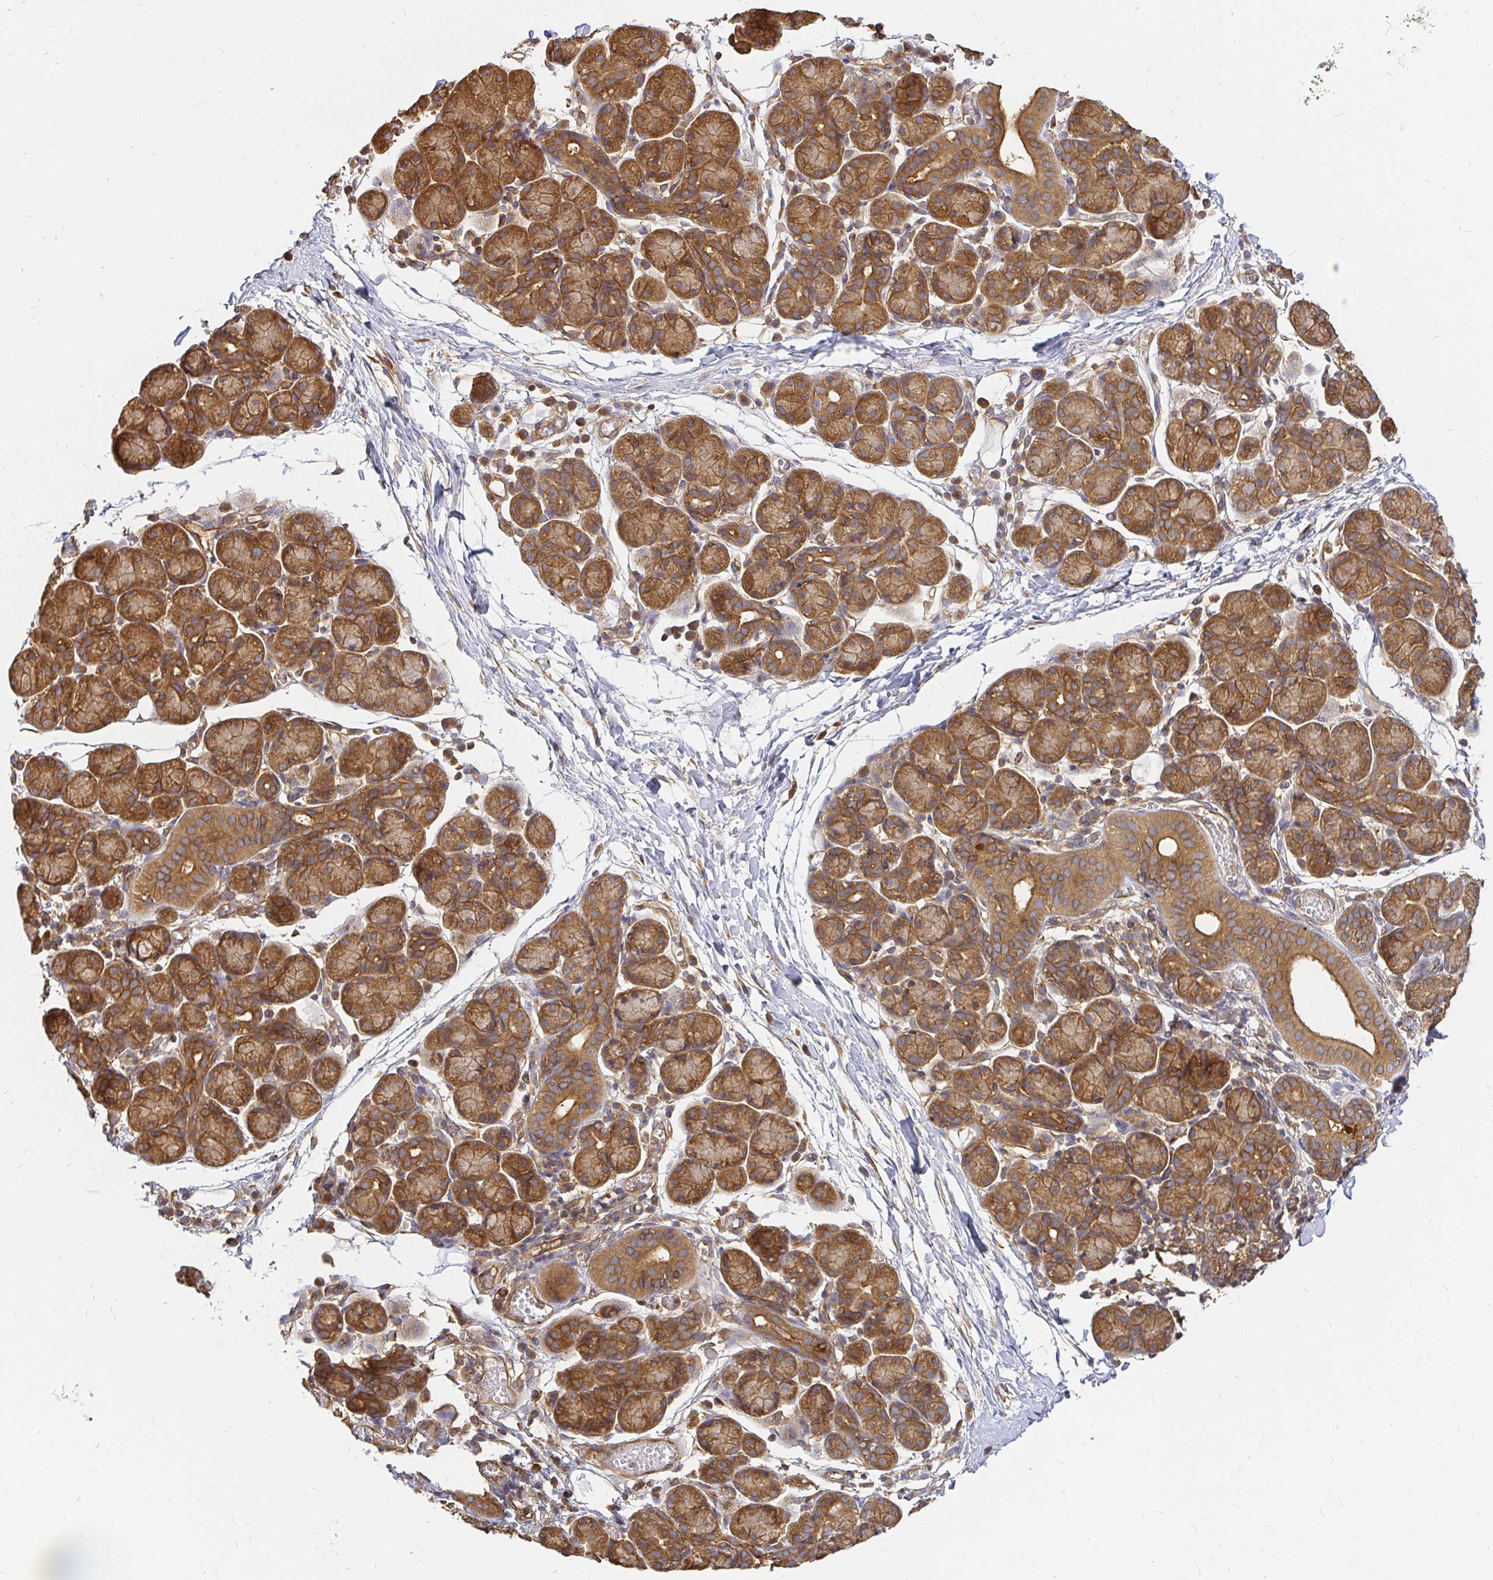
{"staining": {"intensity": "strong", "quantity": ">75%", "location": "cytoplasmic/membranous"}, "tissue": "salivary gland", "cell_type": "Glandular cells", "image_type": "normal", "snomed": [{"axis": "morphology", "description": "Normal tissue, NOS"}, {"axis": "morphology", "description": "Inflammation, NOS"}, {"axis": "topography", "description": "Lymph node"}, {"axis": "topography", "description": "Salivary gland"}], "caption": "This histopathology image exhibits immunohistochemistry (IHC) staining of benign human salivary gland, with high strong cytoplasmic/membranous staining in about >75% of glandular cells.", "gene": "KIF5B", "patient": {"sex": "male", "age": 3}}